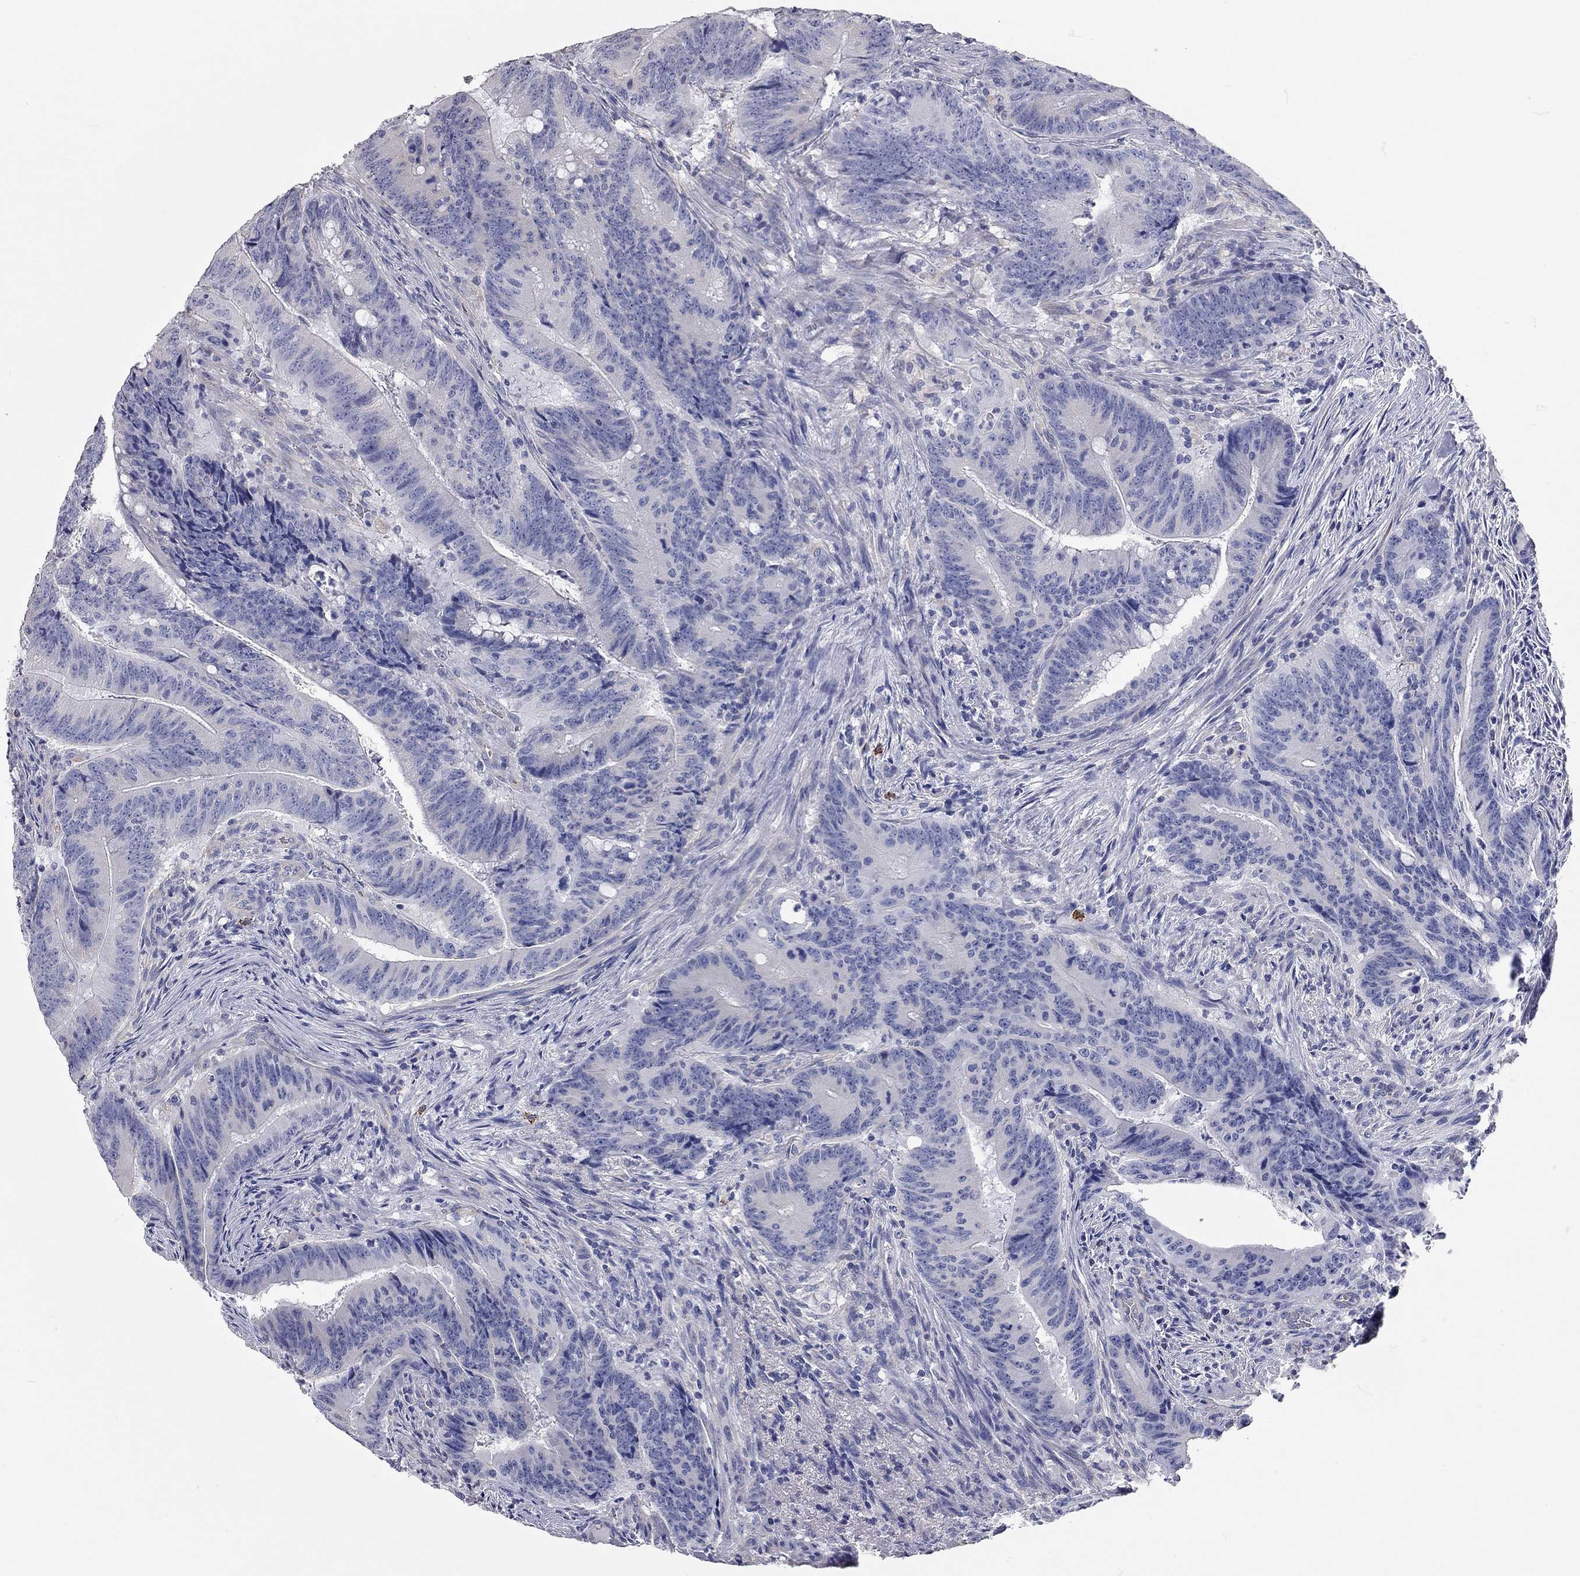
{"staining": {"intensity": "negative", "quantity": "none", "location": "none"}, "tissue": "colorectal cancer", "cell_type": "Tumor cells", "image_type": "cancer", "snomed": [{"axis": "morphology", "description": "Adenocarcinoma, NOS"}, {"axis": "topography", "description": "Colon"}], "caption": "Adenocarcinoma (colorectal) was stained to show a protein in brown. There is no significant expression in tumor cells.", "gene": "C10orf90", "patient": {"sex": "female", "age": 87}}